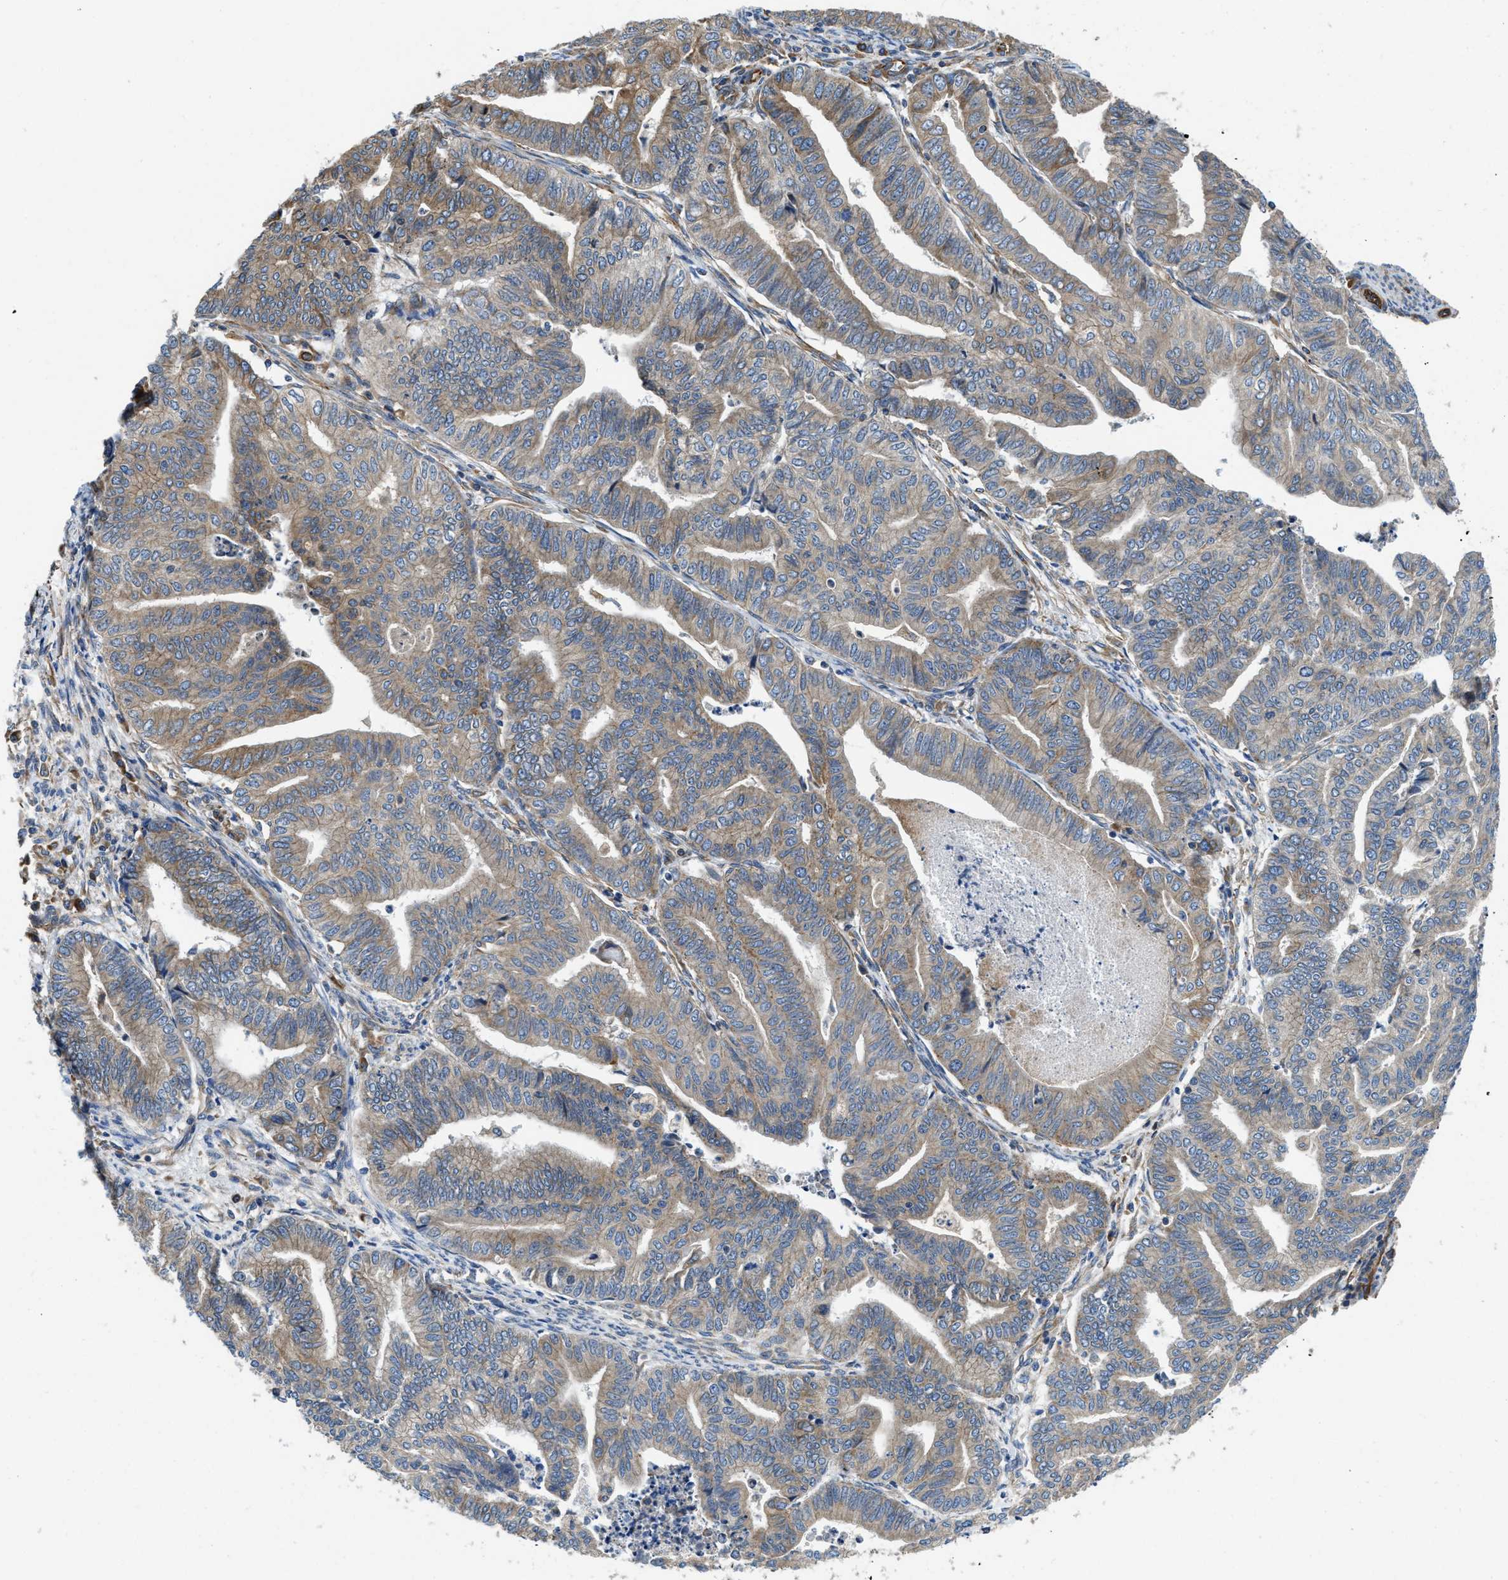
{"staining": {"intensity": "weak", "quantity": ">75%", "location": "cytoplasmic/membranous"}, "tissue": "endometrial cancer", "cell_type": "Tumor cells", "image_type": "cancer", "snomed": [{"axis": "morphology", "description": "Adenocarcinoma, NOS"}, {"axis": "topography", "description": "Endometrium"}], "caption": "The photomicrograph shows immunohistochemical staining of endometrial adenocarcinoma. There is weak cytoplasmic/membranous positivity is seen in about >75% of tumor cells. Nuclei are stained in blue.", "gene": "HSD17B12", "patient": {"sex": "female", "age": 79}}